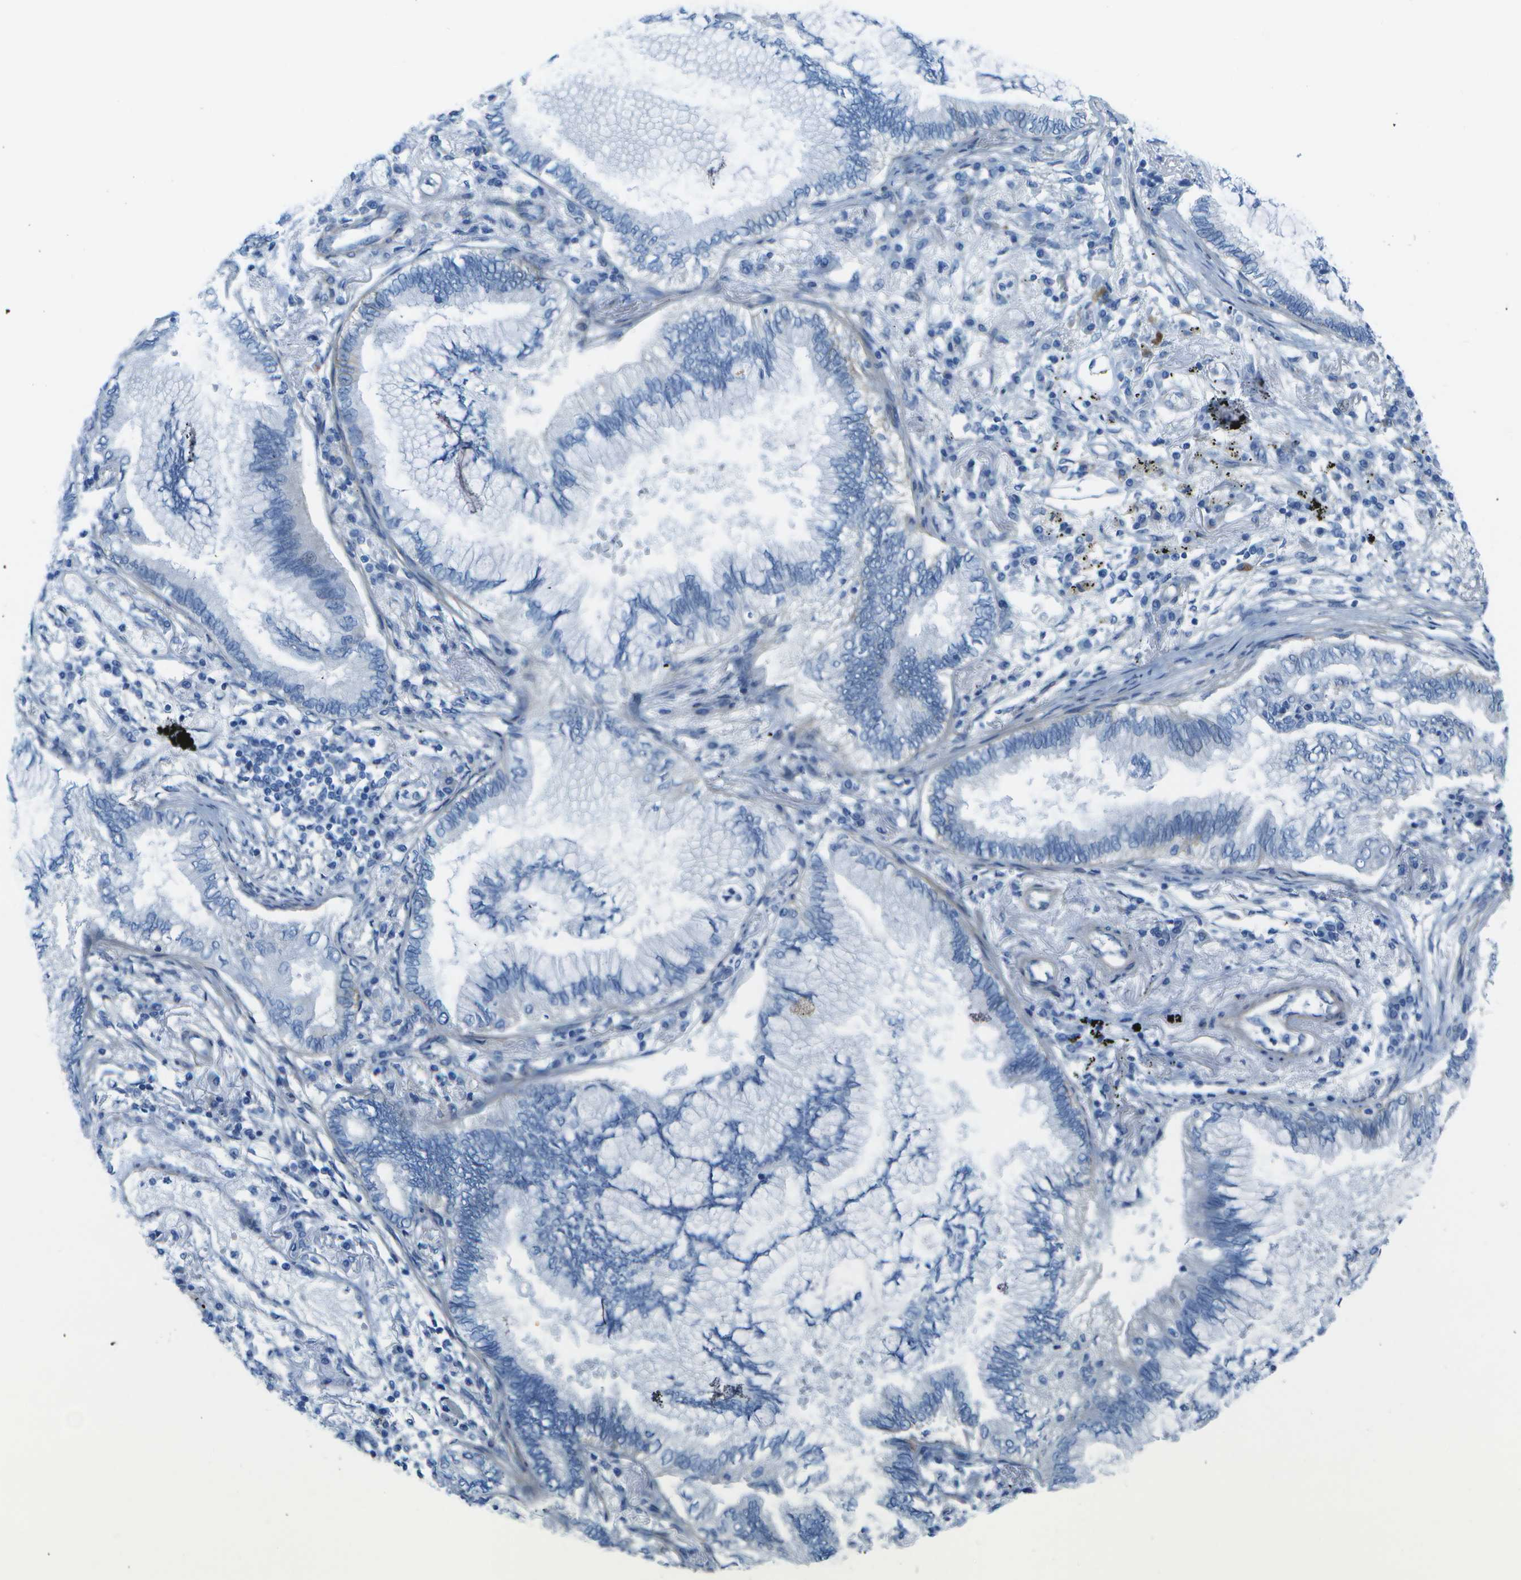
{"staining": {"intensity": "negative", "quantity": "none", "location": "none"}, "tissue": "lung cancer", "cell_type": "Tumor cells", "image_type": "cancer", "snomed": [{"axis": "morphology", "description": "Normal tissue, NOS"}, {"axis": "morphology", "description": "Adenocarcinoma, NOS"}, {"axis": "topography", "description": "Bronchus"}, {"axis": "topography", "description": "Lung"}], "caption": "This is an immunohistochemistry (IHC) histopathology image of human adenocarcinoma (lung). There is no positivity in tumor cells.", "gene": "SORBS3", "patient": {"sex": "female", "age": 70}}